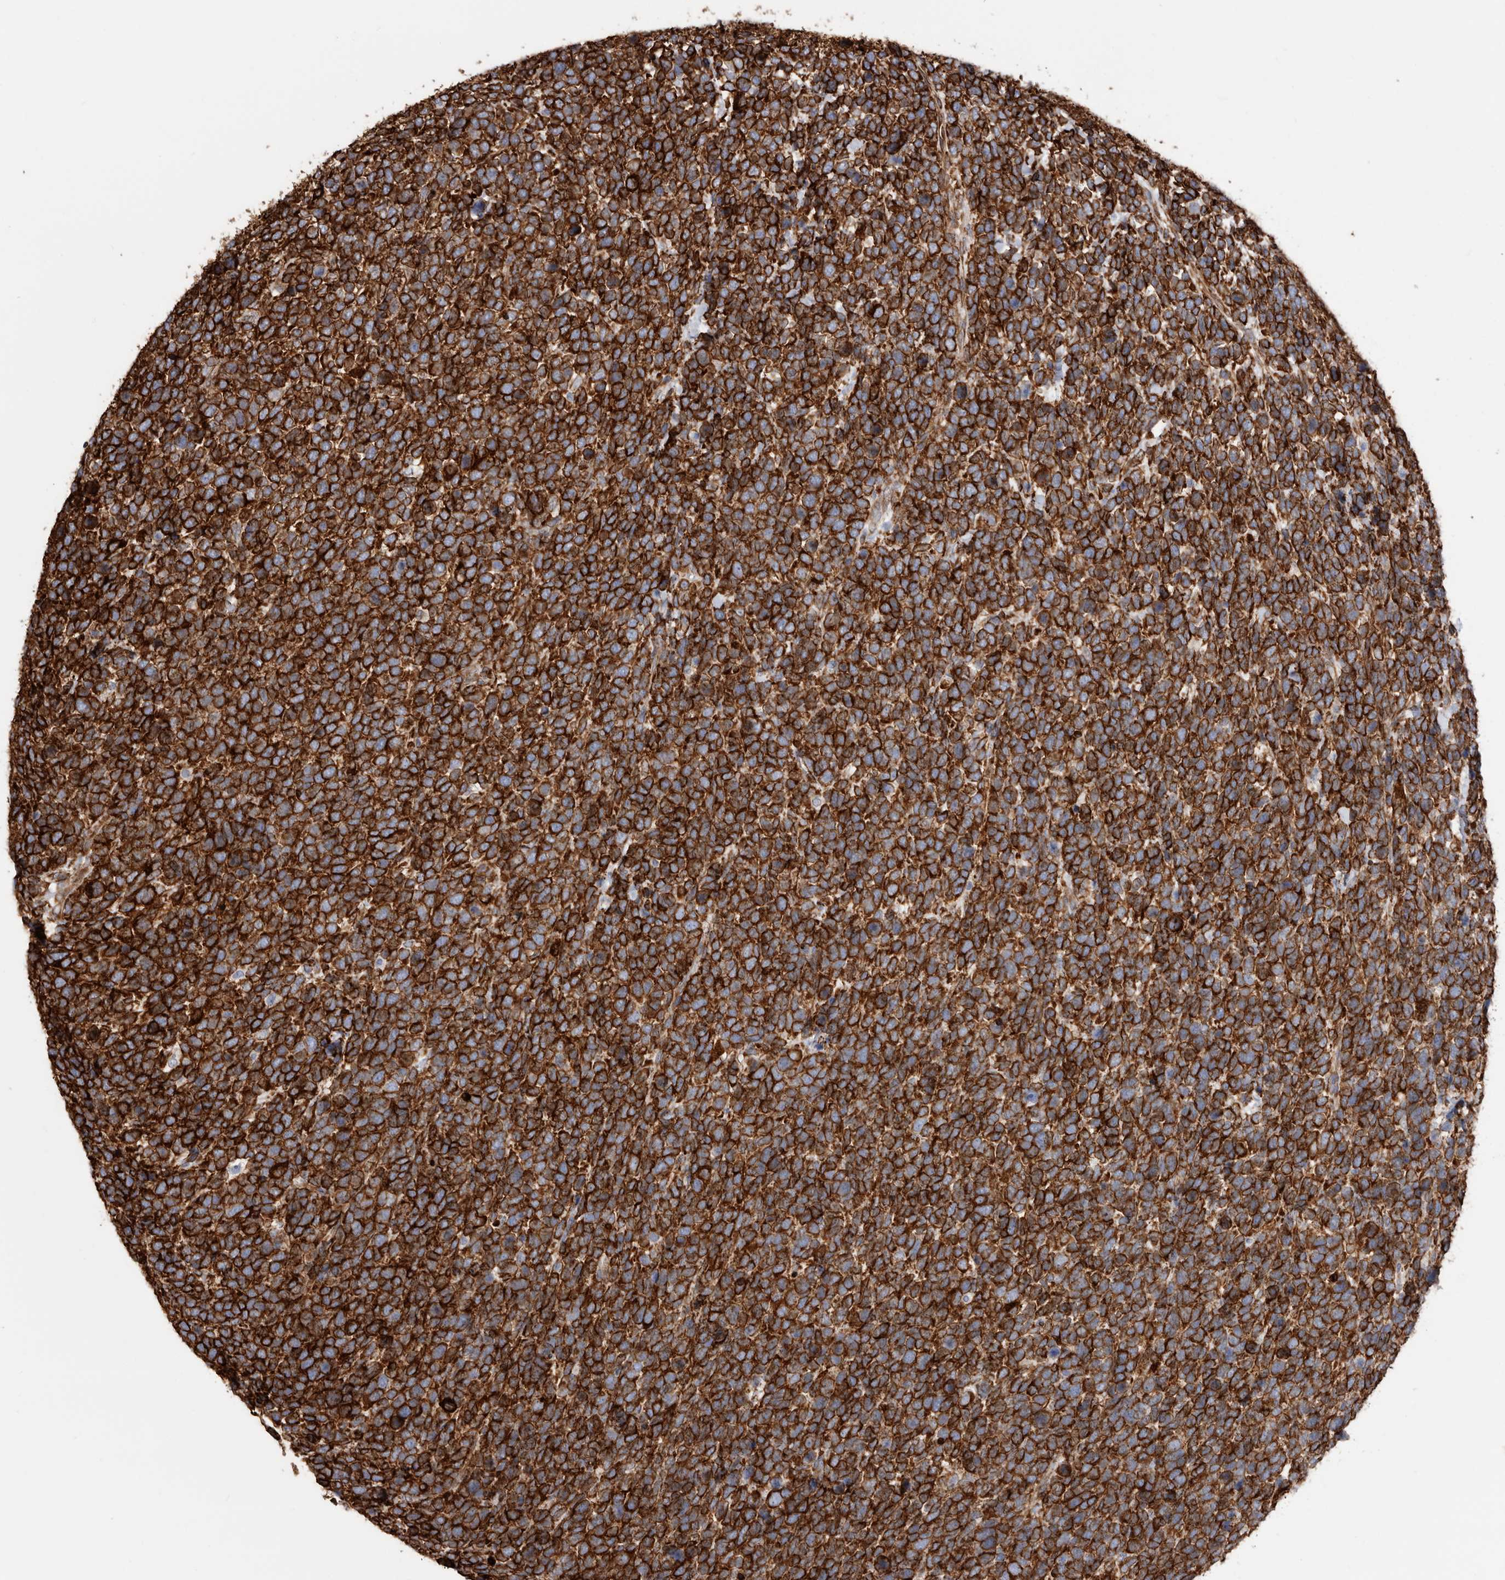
{"staining": {"intensity": "strong", "quantity": ">75%", "location": "cytoplasmic/membranous"}, "tissue": "urothelial cancer", "cell_type": "Tumor cells", "image_type": "cancer", "snomed": [{"axis": "morphology", "description": "Urothelial carcinoma, High grade"}, {"axis": "topography", "description": "Urinary bladder"}], "caption": "Immunohistochemical staining of urothelial cancer shows high levels of strong cytoplasmic/membranous expression in about >75% of tumor cells.", "gene": "SEMA3E", "patient": {"sex": "female", "age": 80}}